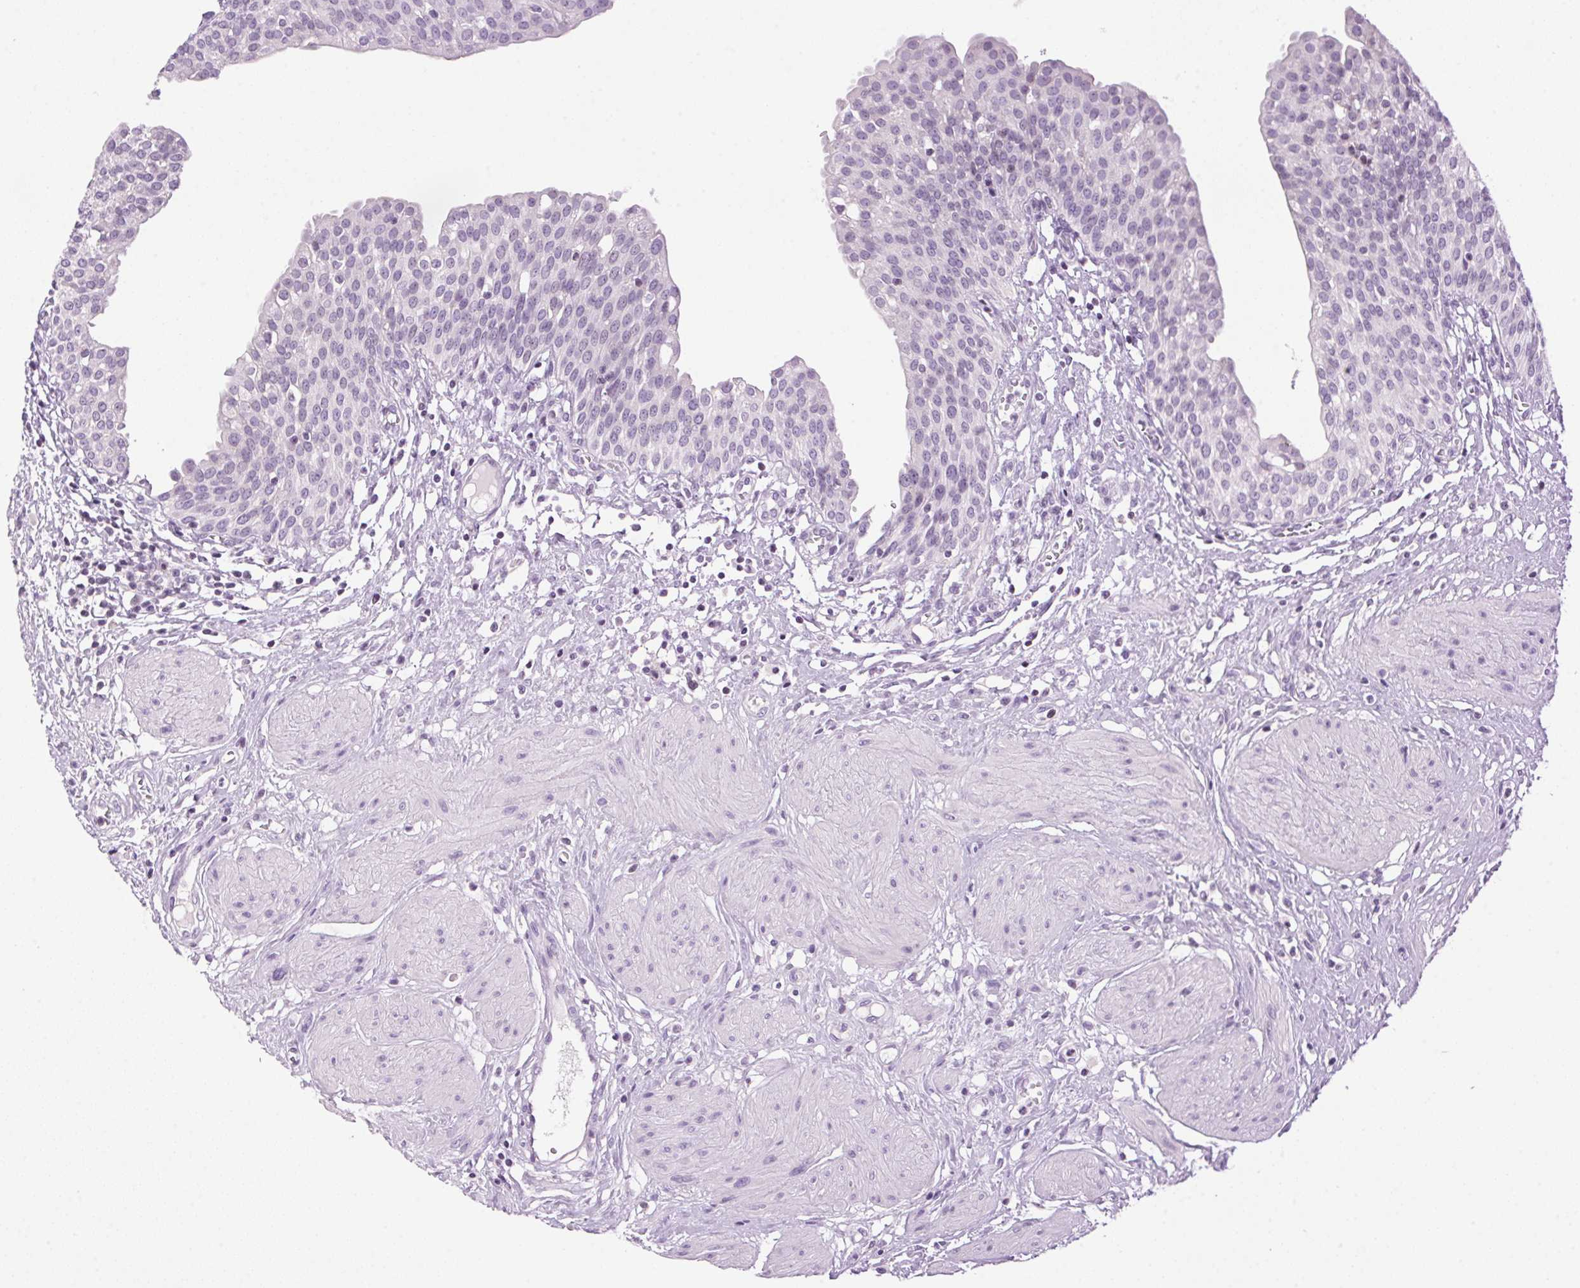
{"staining": {"intensity": "negative", "quantity": "none", "location": "none"}, "tissue": "urinary bladder", "cell_type": "Urothelial cells", "image_type": "normal", "snomed": [{"axis": "morphology", "description": "Normal tissue, NOS"}, {"axis": "topography", "description": "Urinary bladder"}], "caption": "Immunohistochemistry of benign urinary bladder displays no expression in urothelial cells.", "gene": "TMEM88B", "patient": {"sex": "male", "age": 55}}